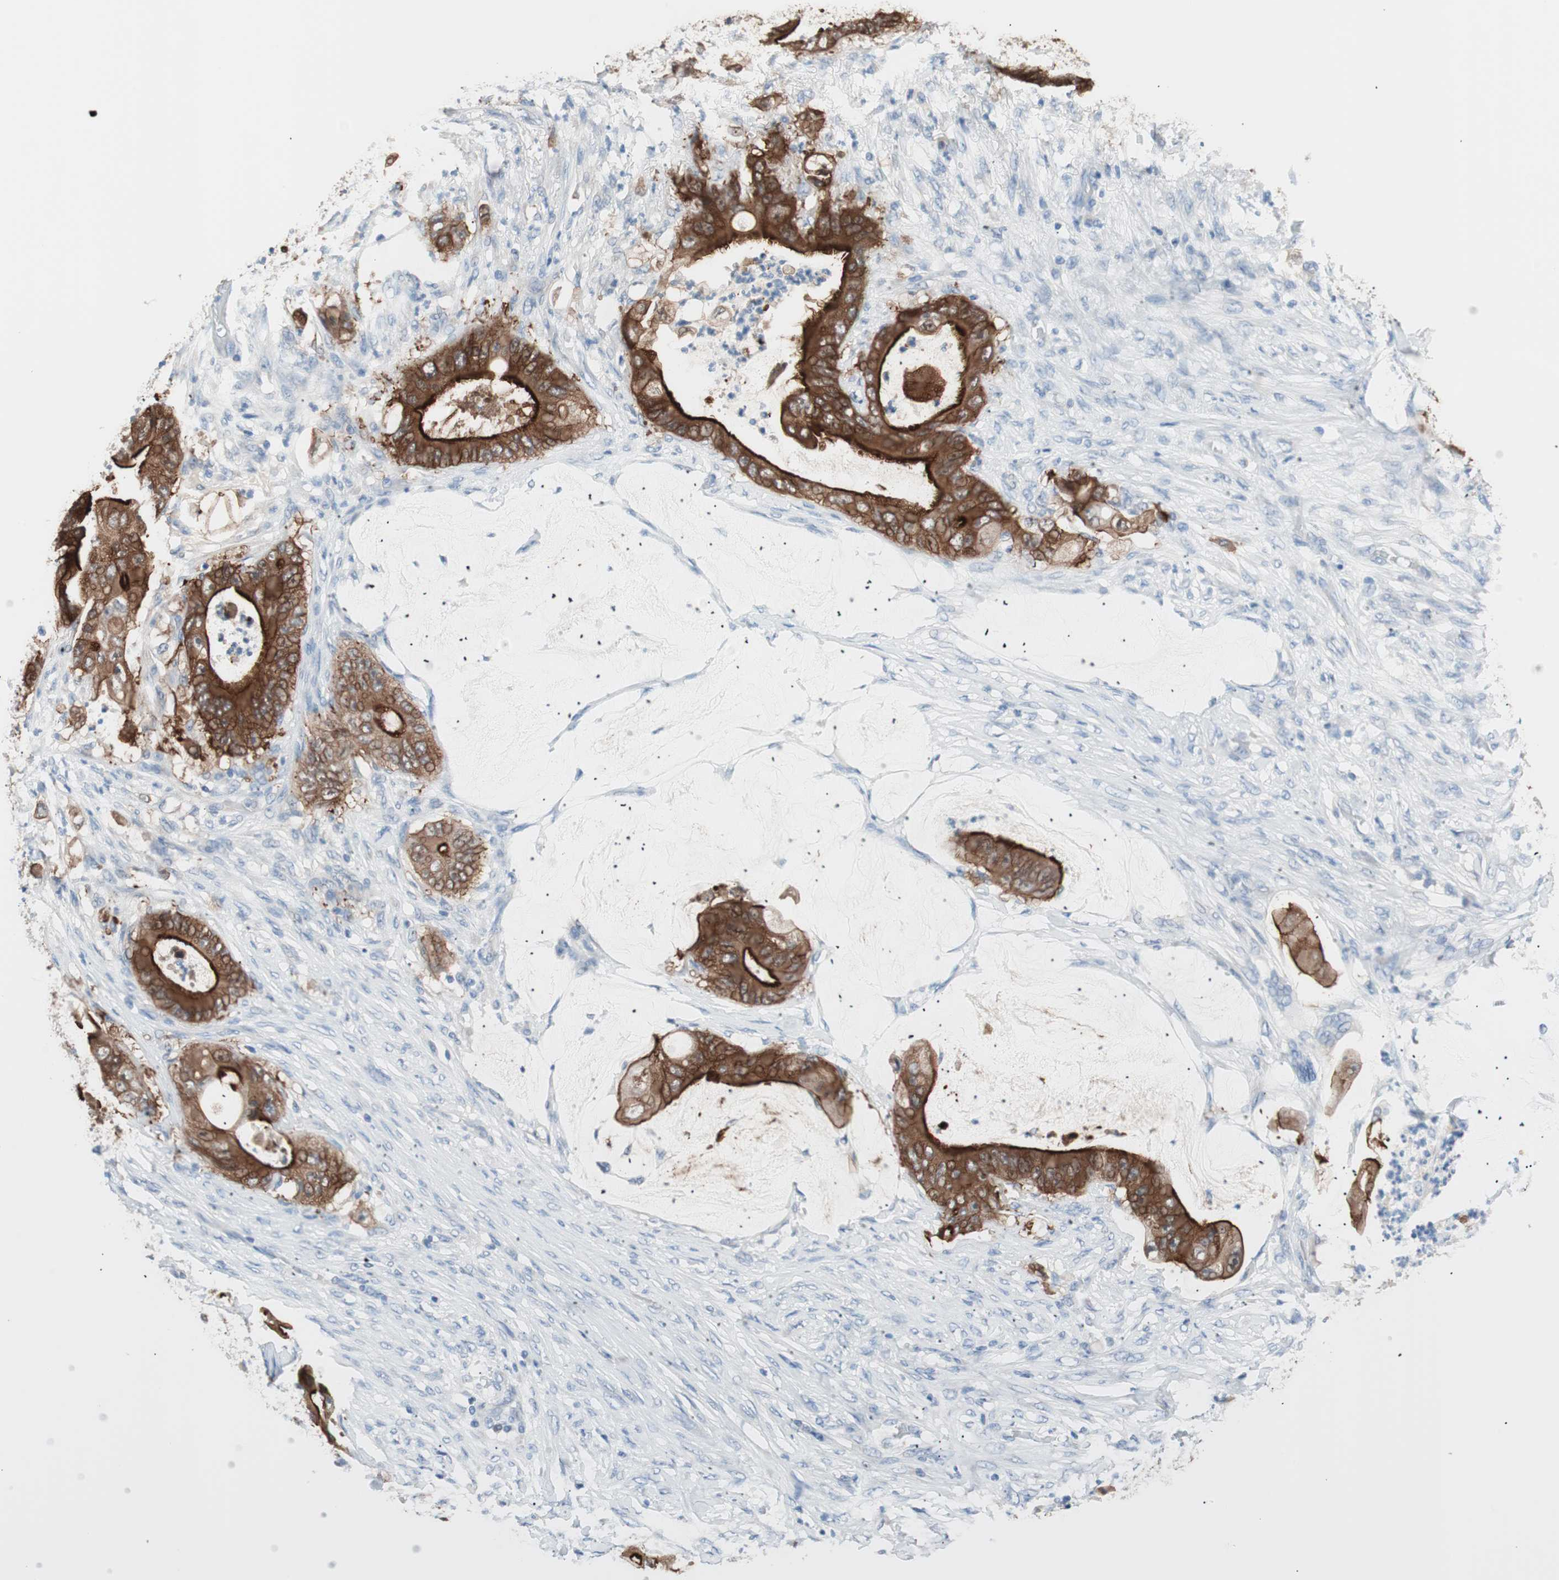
{"staining": {"intensity": "strong", "quantity": ">75%", "location": "cytoplasmic/membranous"}, "tissue": "stomach cancer", "cell_type": "Tumor cells", "image_type": "cancer", "snomed": [{"axis": "morphology", "description": "Adenocarcinoma, NOS"}, {"axis": "topography", "description": "Stomach"}], "caption": "This photomicrograph exhibits stomach cancer stained with IHC to label a protein in brown. The cytoplasmic/membranous of tumor cells show strong positivity for the protein. Nuclei are counter-stained blue.", "gene": "VIL1", "patient": {"sex": "female", "age": 73}}